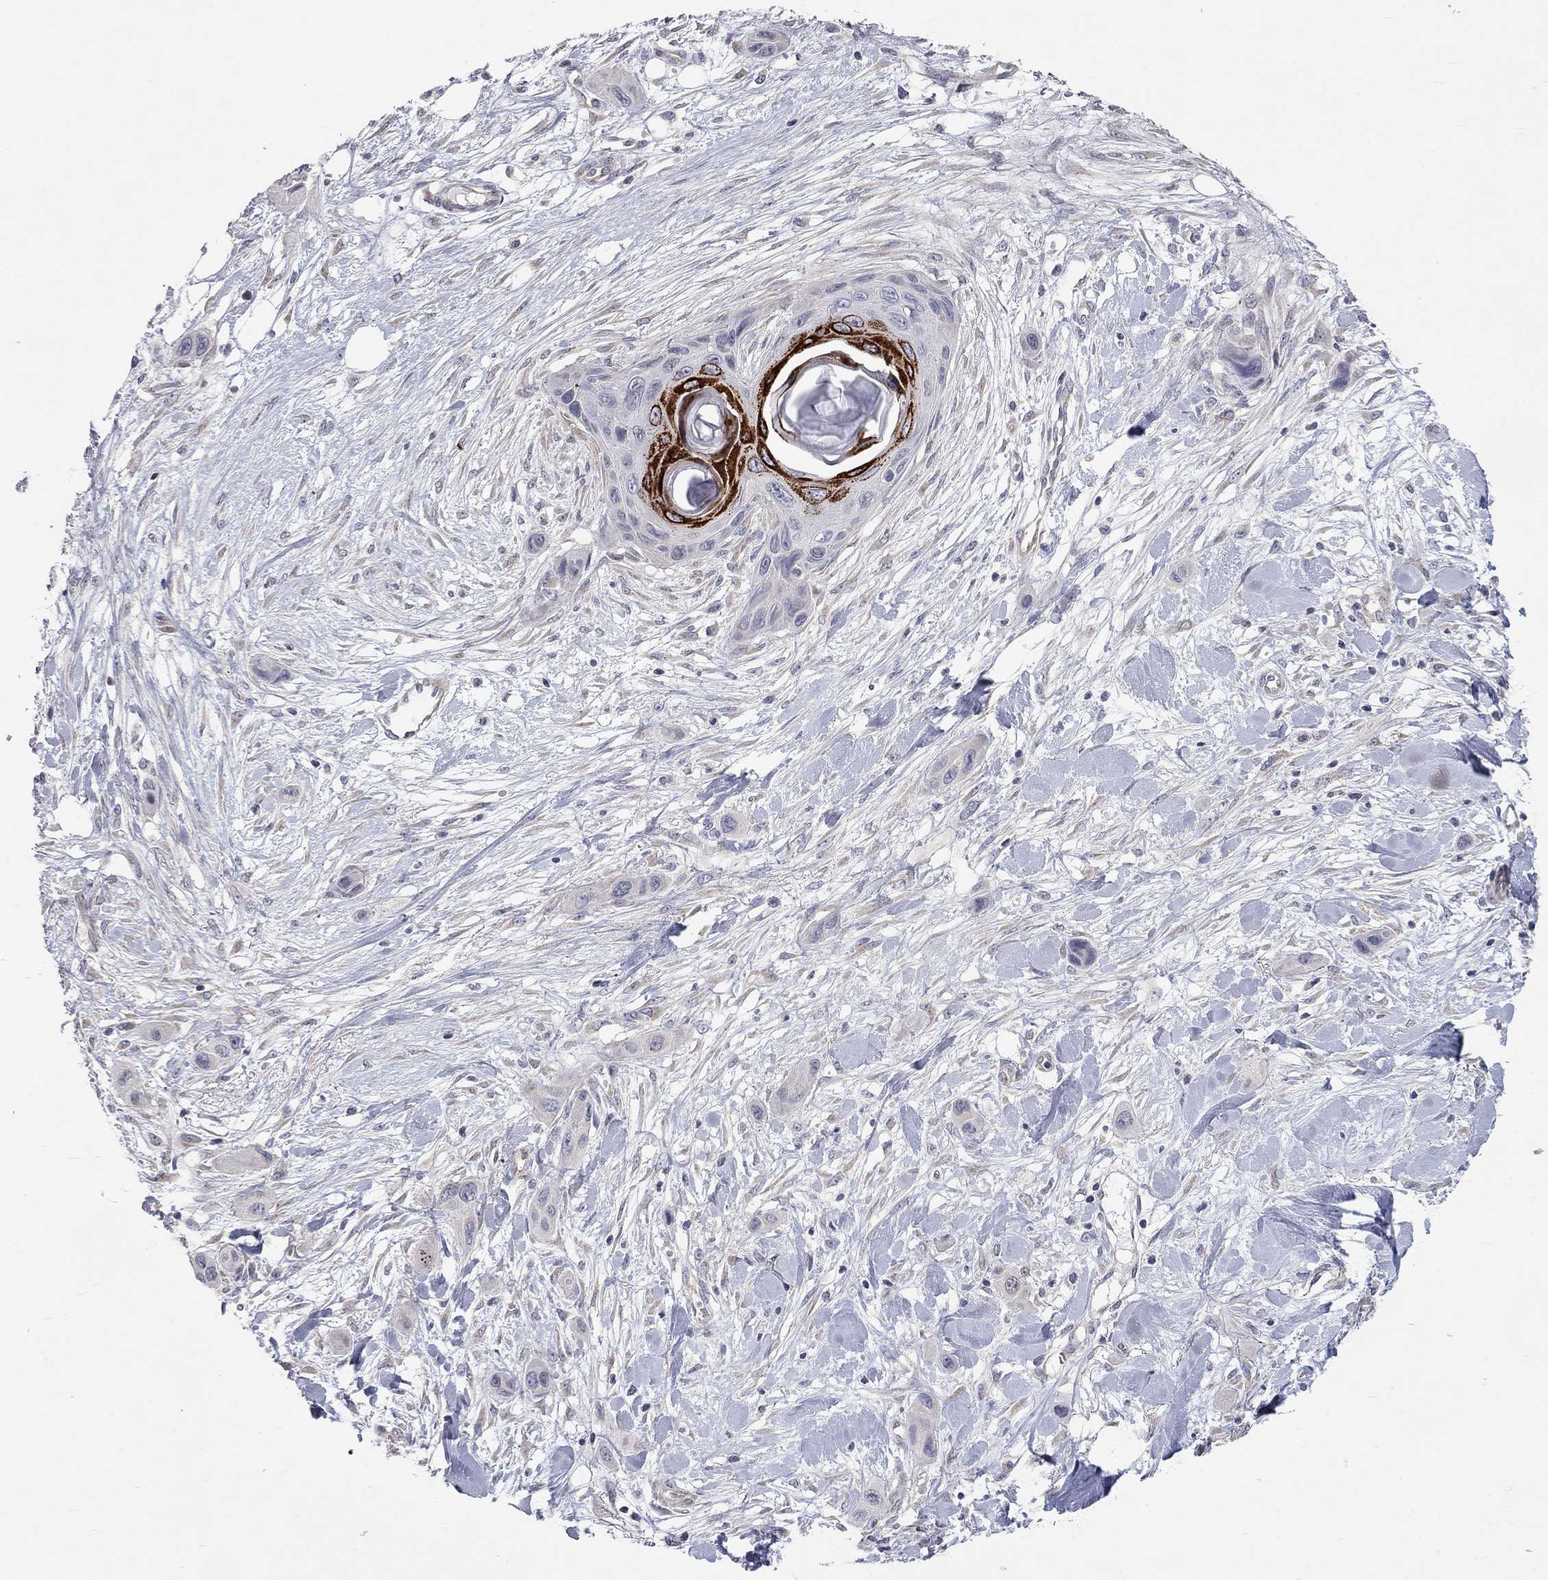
{"staining": {"intensity": "strong", "quantity": "<25%", "location": "cytoplasmic/membranous"}, "tissue": "skin cancer", "cell_type": "Tumor cells", "image_type": "cancer", "snomed": [{"axis": "morphology", "description": "Squamous cell carcinoma, NOS"}, {"axis": "topography", "description": "Skin"}], "caption": "A micrograph of squamous cell carcinoma (skin) stained for a protein reveals strong cytoplasmic/membranous brown staining in tumor cells.", "gene": "OPRK1", "patient": {"sex": "male", "age": 79}}